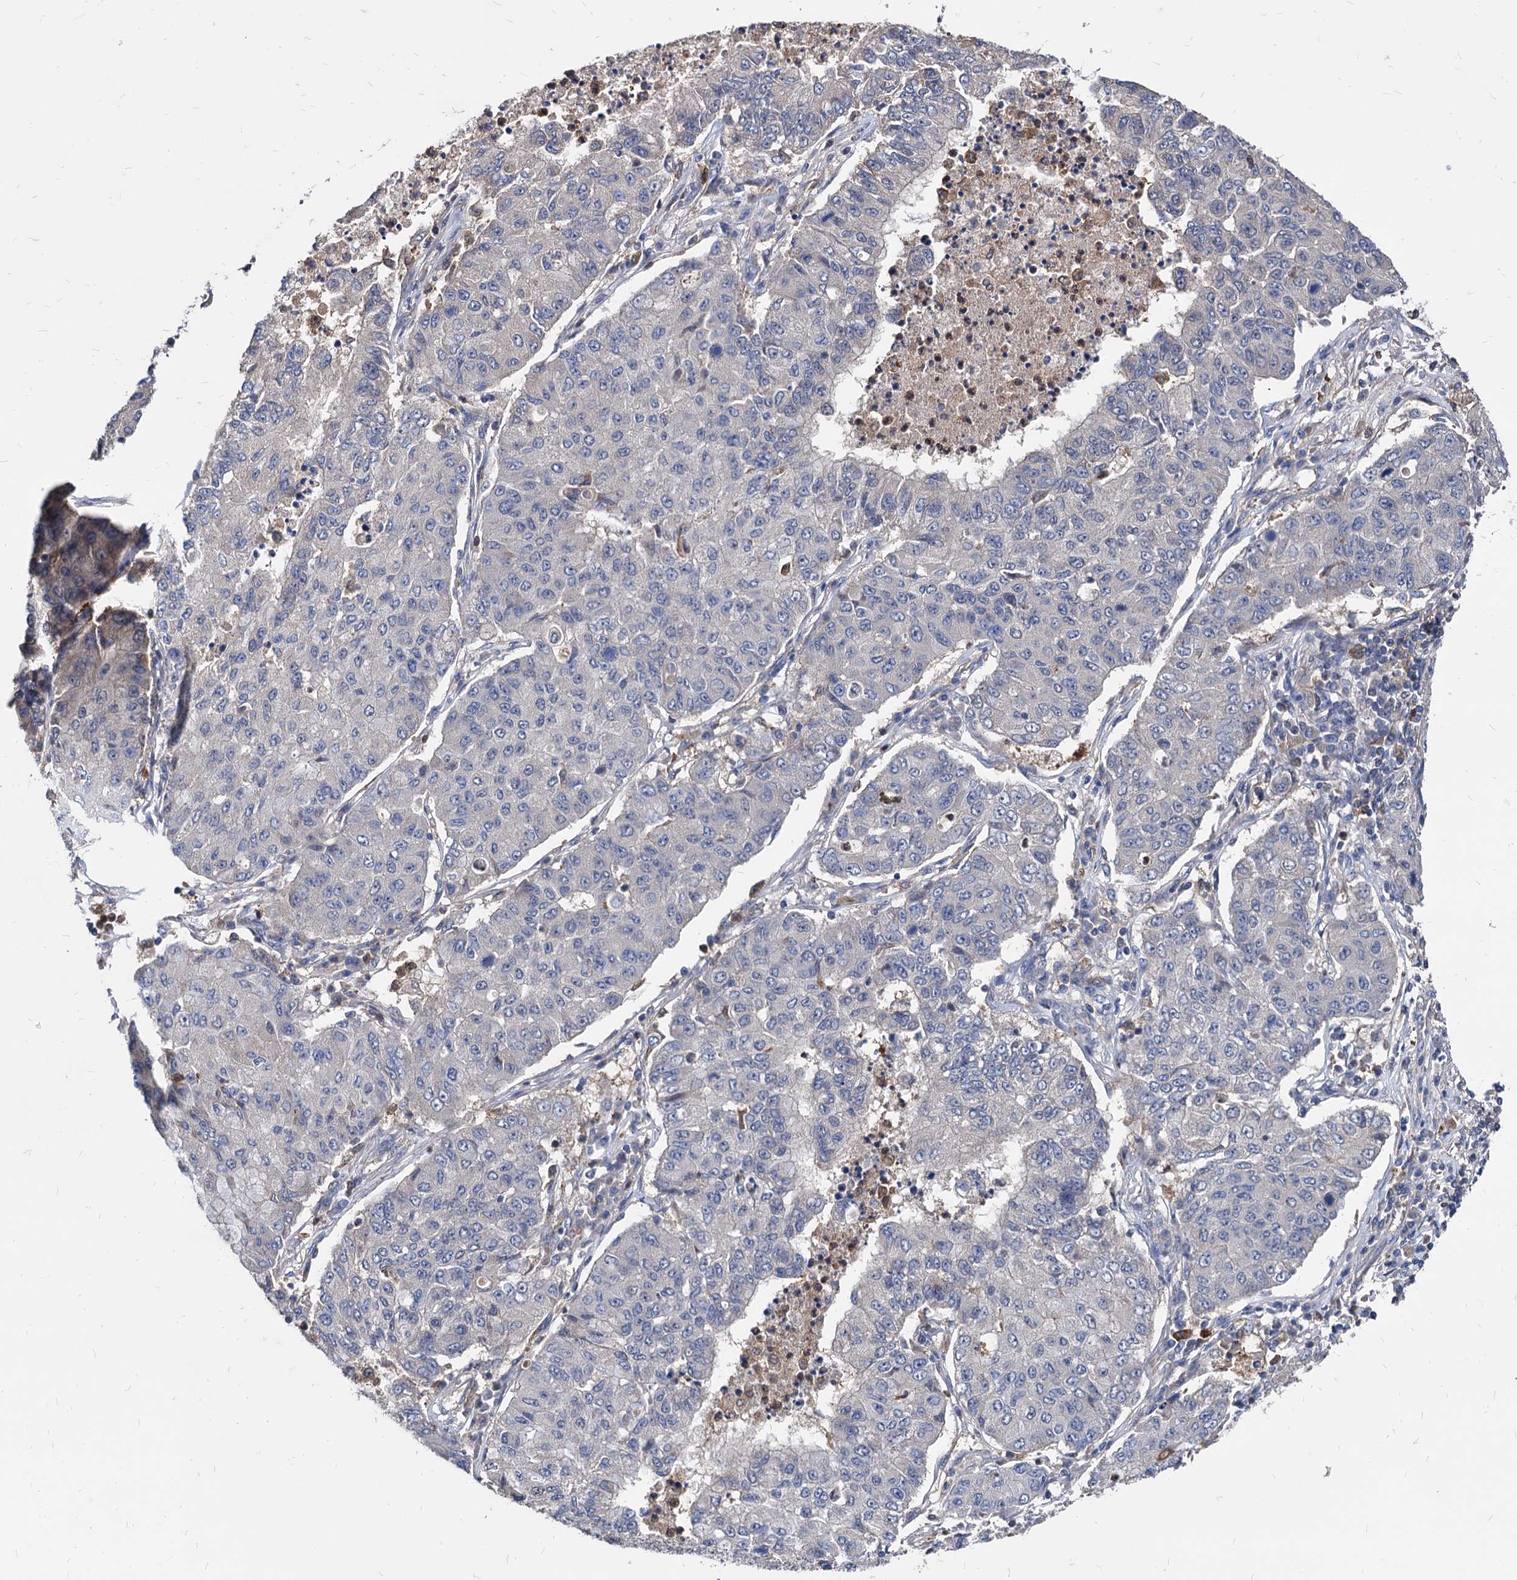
{"staining": {"intensity": "negative", "quantity": "none", "location": "none"}, "tissue": "lung cancer", "cell_type": "Tumor cells", "image_type": "cancer", "snomed": [{"axis": "morphology", "description": "Squamous cell carcinoma, NOS"}, {"axis": "topography", "description": "Lung"}], "caption": "Lung squamous cell carcinoma was stained to show a protein in brown. There is no significant expression in tumor cells. The staining is performed using DAB brown chromogen with nuclei counter-stained in using hematoxylin.", "gene": "CPPED1", "patient": {"sex": "male", "age": 74}}